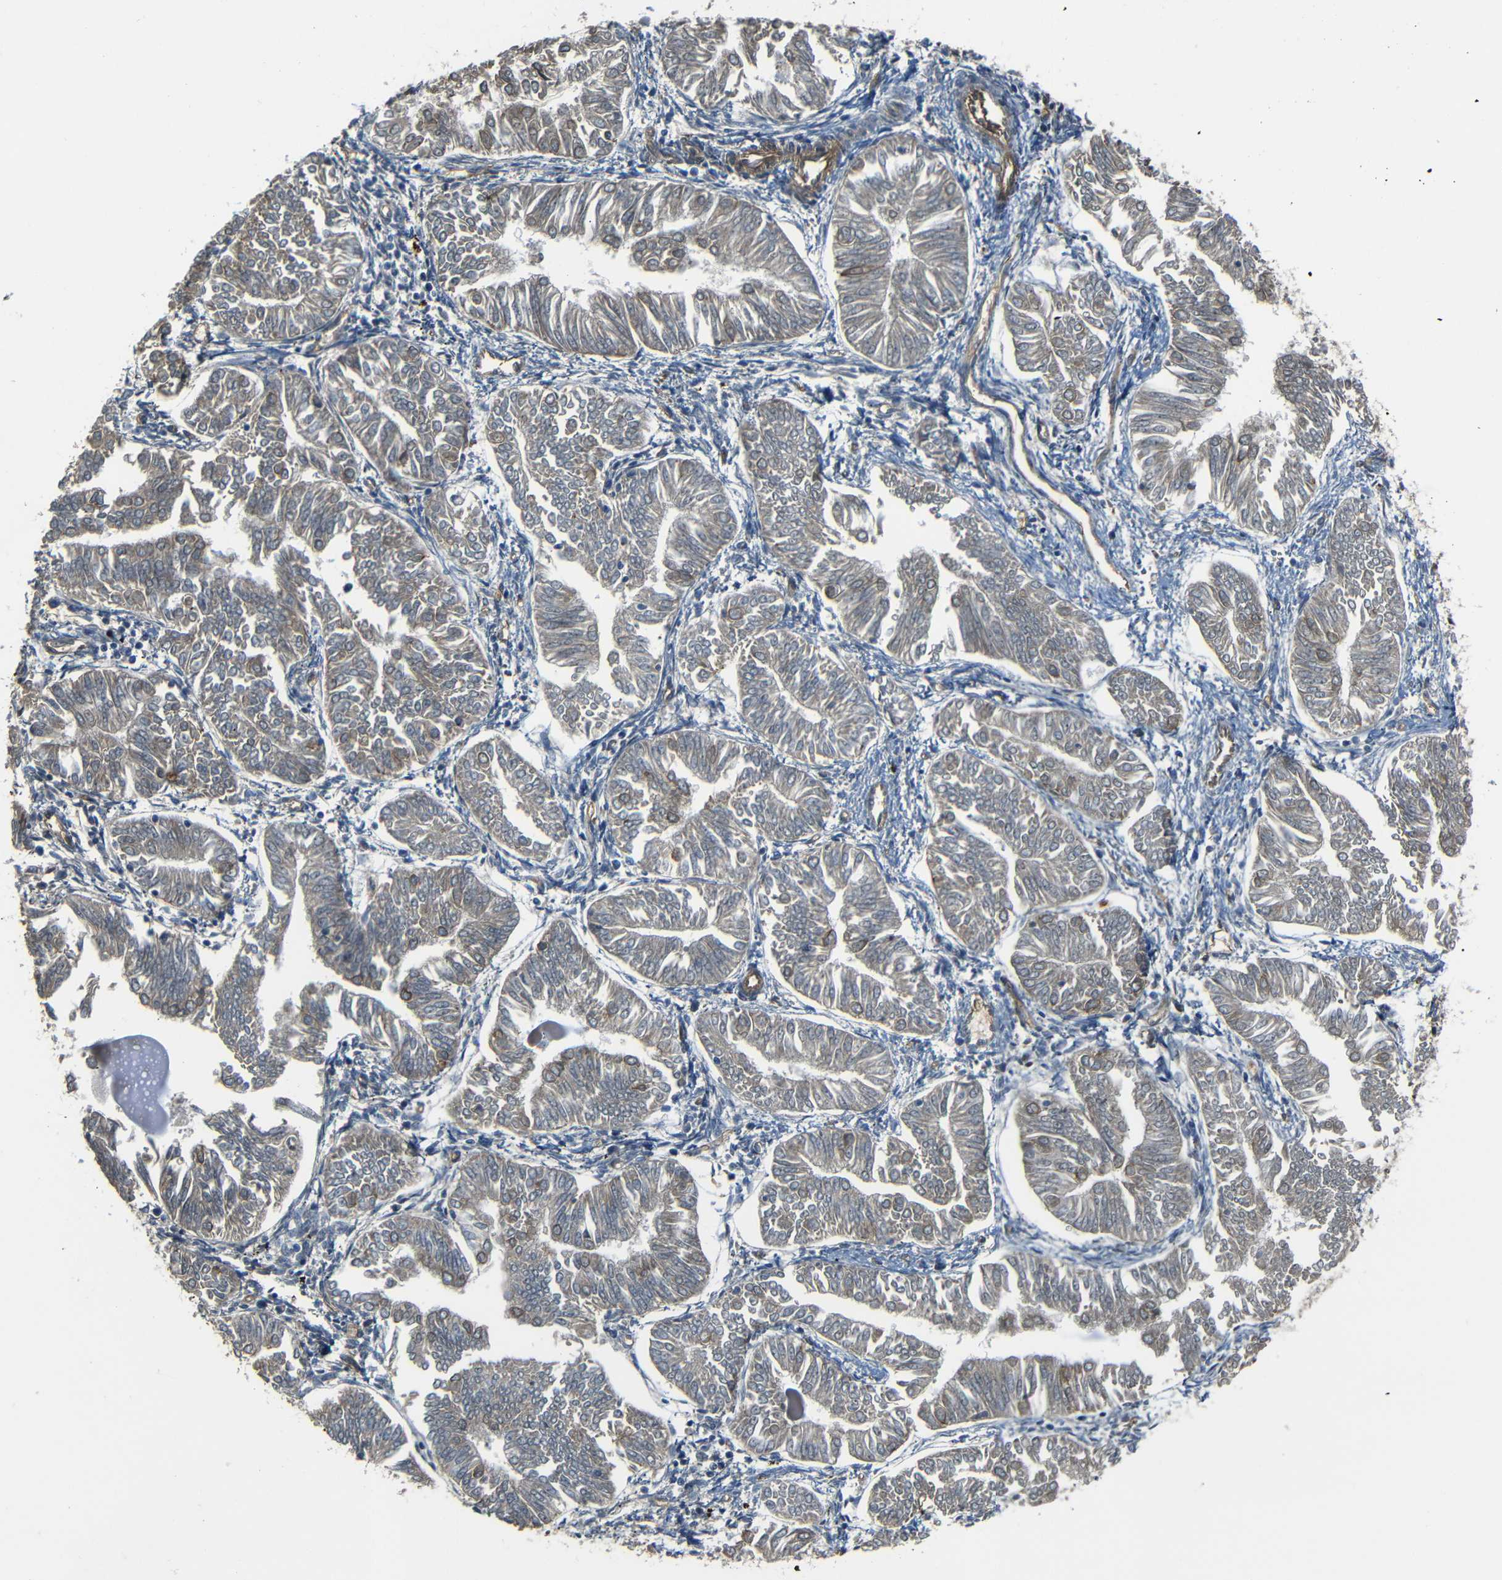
{"staining": {"intensity": "weak", "quantity": "25%-75%", "location": "cytoplasmic/membranous"}, "tissue": "endometrial cancer", "cell_type": "Tumor cells", "image_type": "cancer", "snomed": [{"axis": "morphology", "description": "Adenocarcinoma, NOS"}, {"axis": "topography", "description": "Endometrium"}], "caption": "Tumor cells show low levels of weak cytoplasmic/membranous positivity in approximately 25%-75% of cells in endometrial cancer.", "gene": "RELL1", "patient": {"sex": "female", "age": 53}}